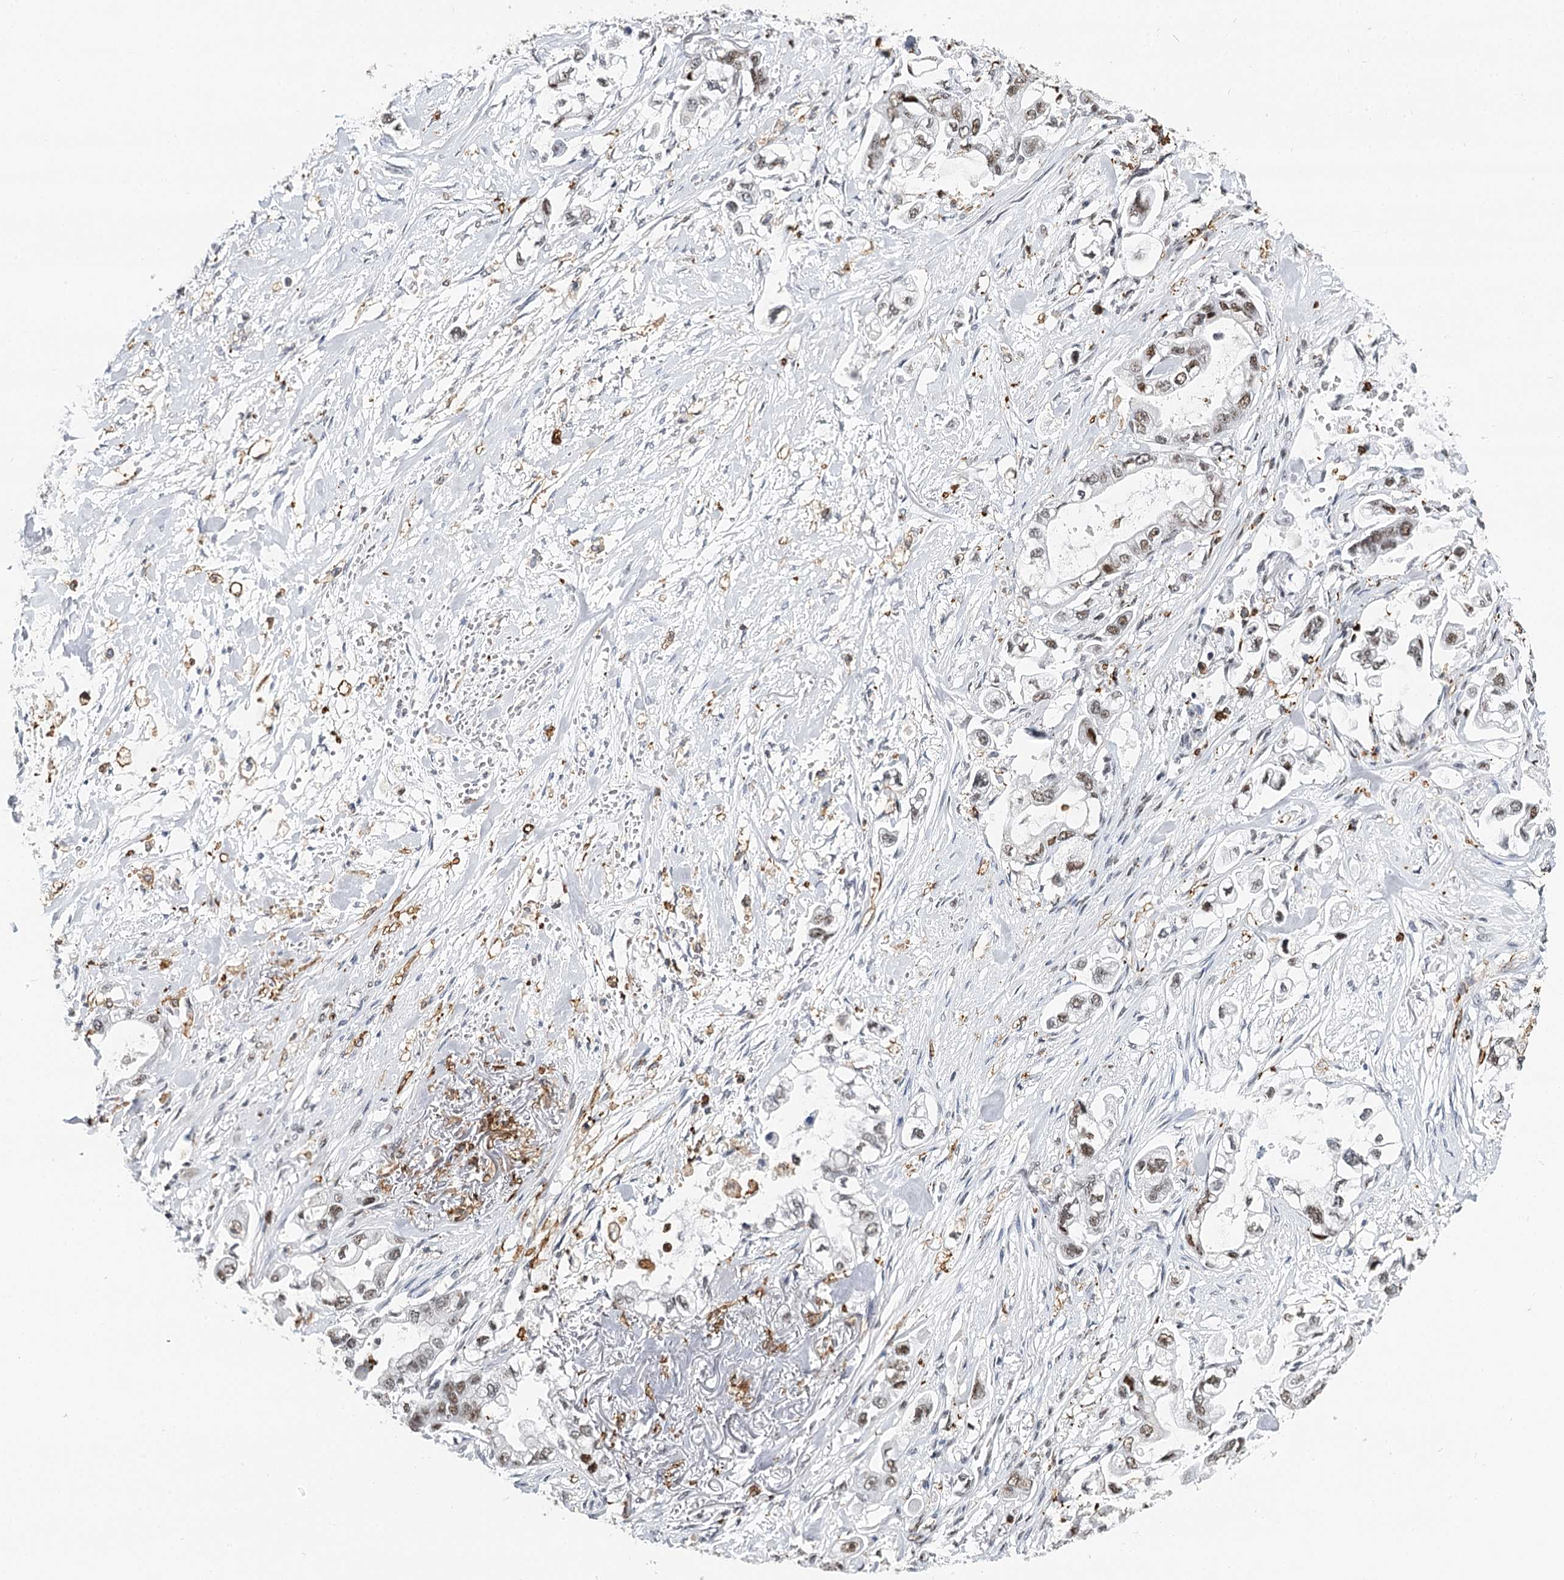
{"staining": {"intensity": "weak", "quantity": "25%-75%", "location": "nuclear"}, "tissue": "stomach cancer", "cell_type": "Tumor cells", "image_type": "cancer", "snomed": [{"axis": "morphology", "description": "Adenocarcinoma, NOS"}, {"axis": "topography", "description": "Stomach"}], "caption": "Tumor cells show low levels of weak nuclear expression in about 25%-75% of cells in human stomach cancer.", "gene": "BARD1", "patient": {"sex": "male", "age": 62}}